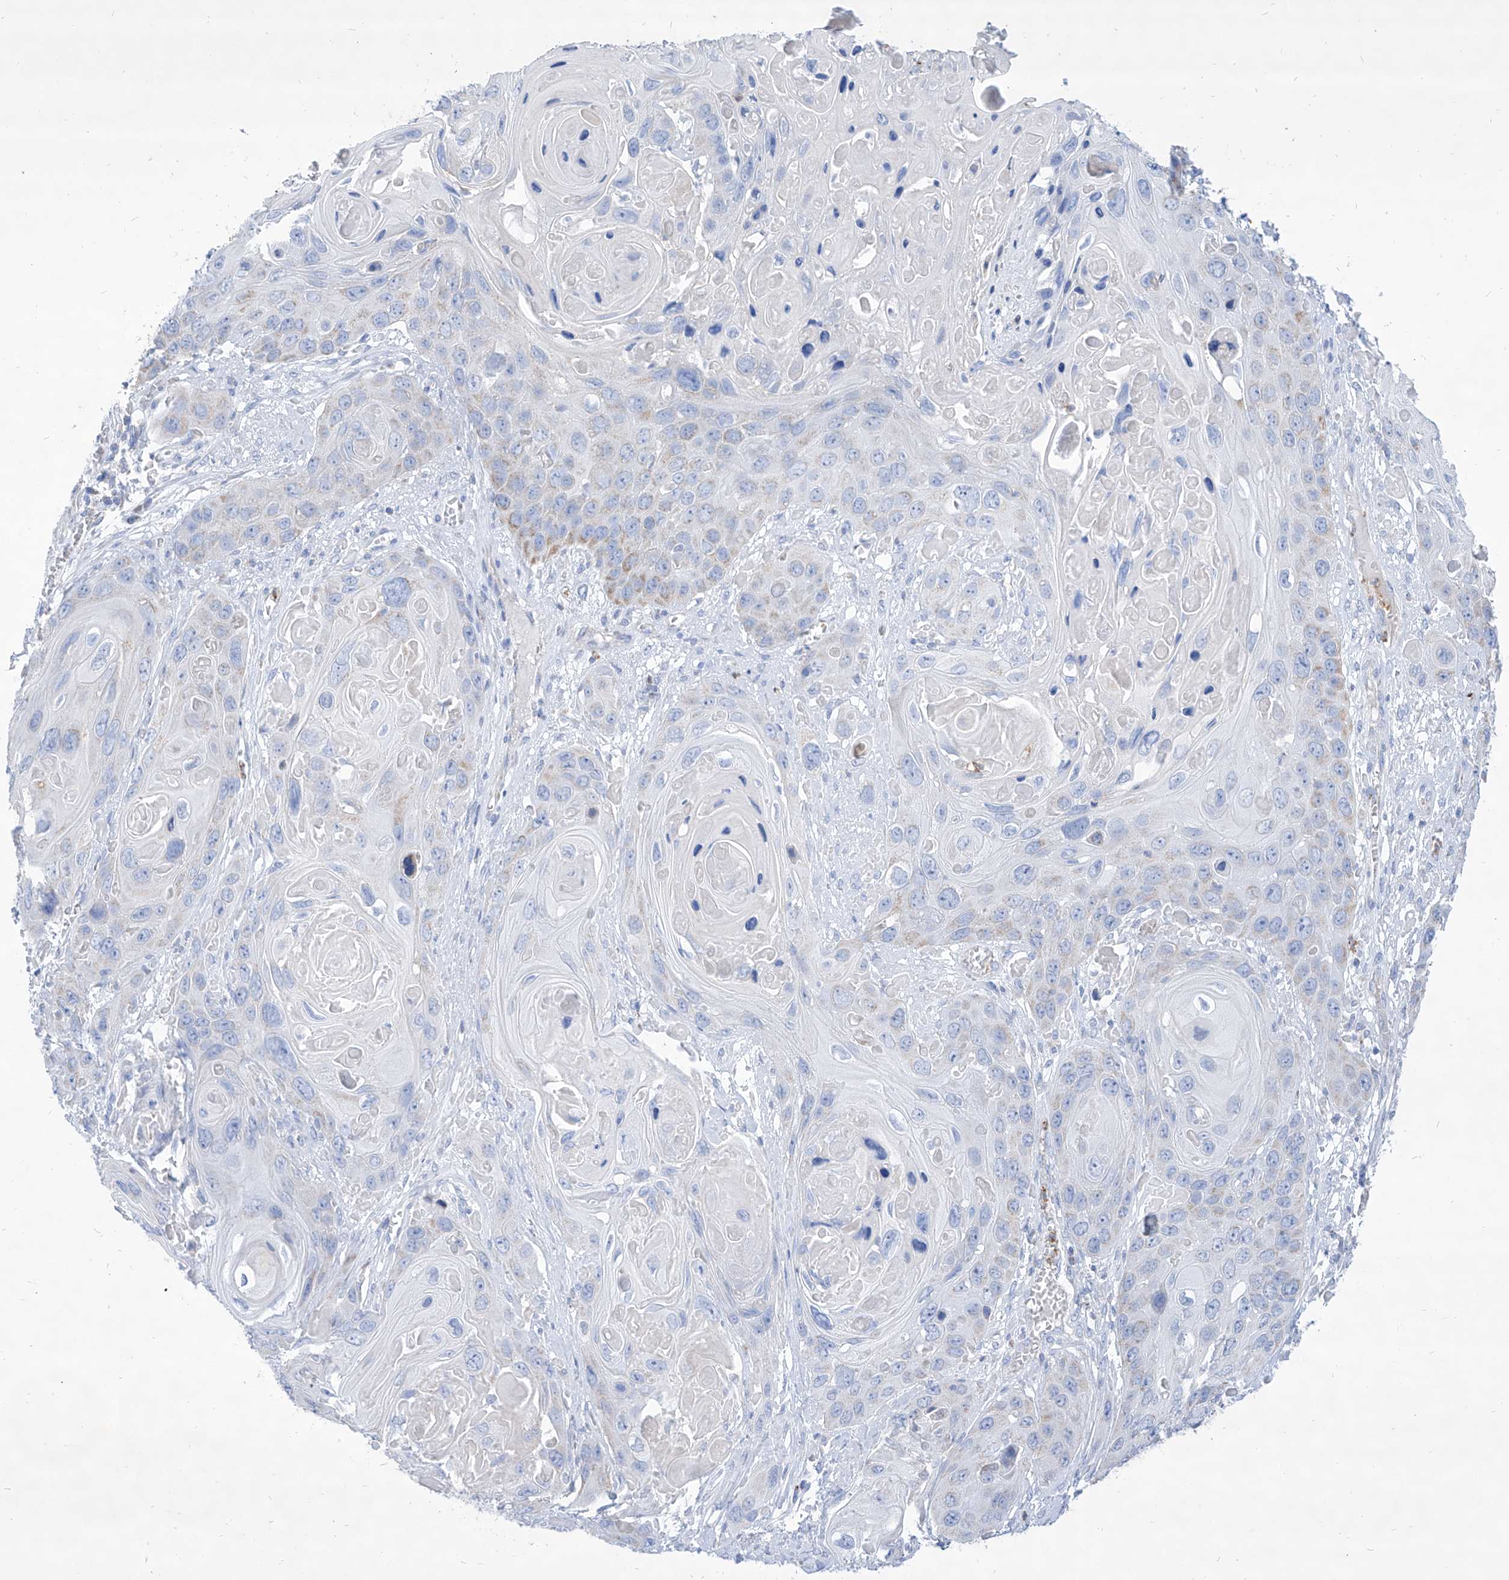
{"staining": {"intensity": "negative", "quantity": "none", "location": "none"}, "tissue": "skin cancer", "cell_type": "Tumor cells", "image_type": "cancer", "snomed": [{"axis": "morphology", "description": "Squamous cell carcinoma, NOS"}, {"axis": "topography", "description": "Skin"}], "caption": "Immunohistochemistry (IHC) image of neoplastic tissue: skin cancer (squamous cell carcinoma) stained with DAB exhibits no significant protein expression in tumor cells.", "gene": "COQ3", "patient": {"sex": "male", "age": 55}}